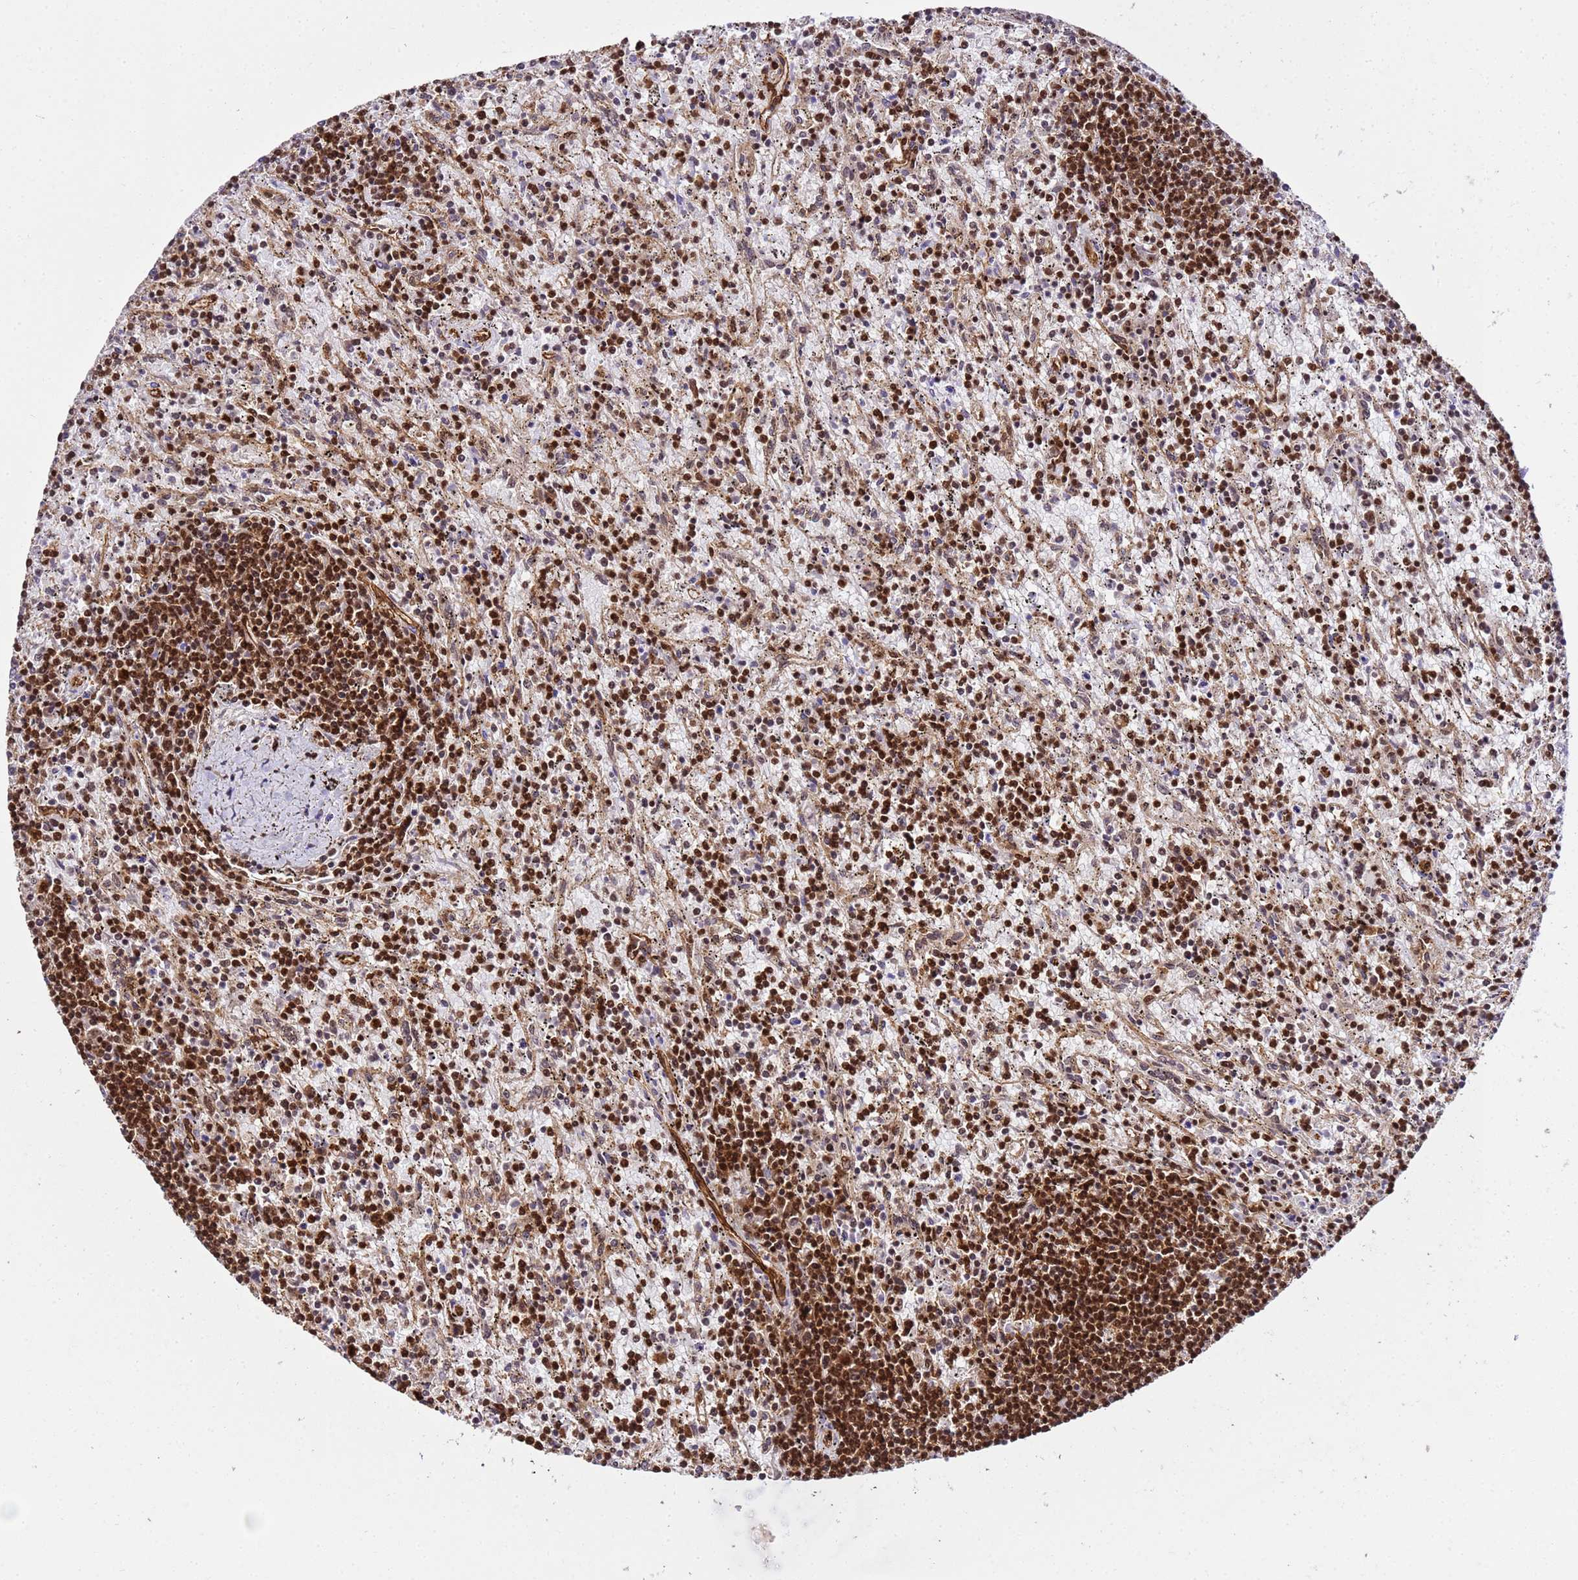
{"staining": {"intensity": "strong", "quantity": ">75%", "location": "nuclear"}, "tissue": "lymphoma", "cell_type": "Tumor cells", "image_type": "cancer", "snomed": [{"axis": "morphology", "description": "Malignant lymphoma, non-Hodgkin's type, Low grade"}, {"axis": "topography", "description": "Spleen"}], "caption": "Immunohistochemistry image of neoplastic tissue: malignant lymphoma, non-Hodgkin's type (low-grade) stained using immunohistochemistry (IHC) displays high levels of strong protein expression localized specifically in the nuclear of tumor cells, appearing as a nuclear brown color.", "gene": "SYF2", "patient": {"sex": "male", "age": 76}}